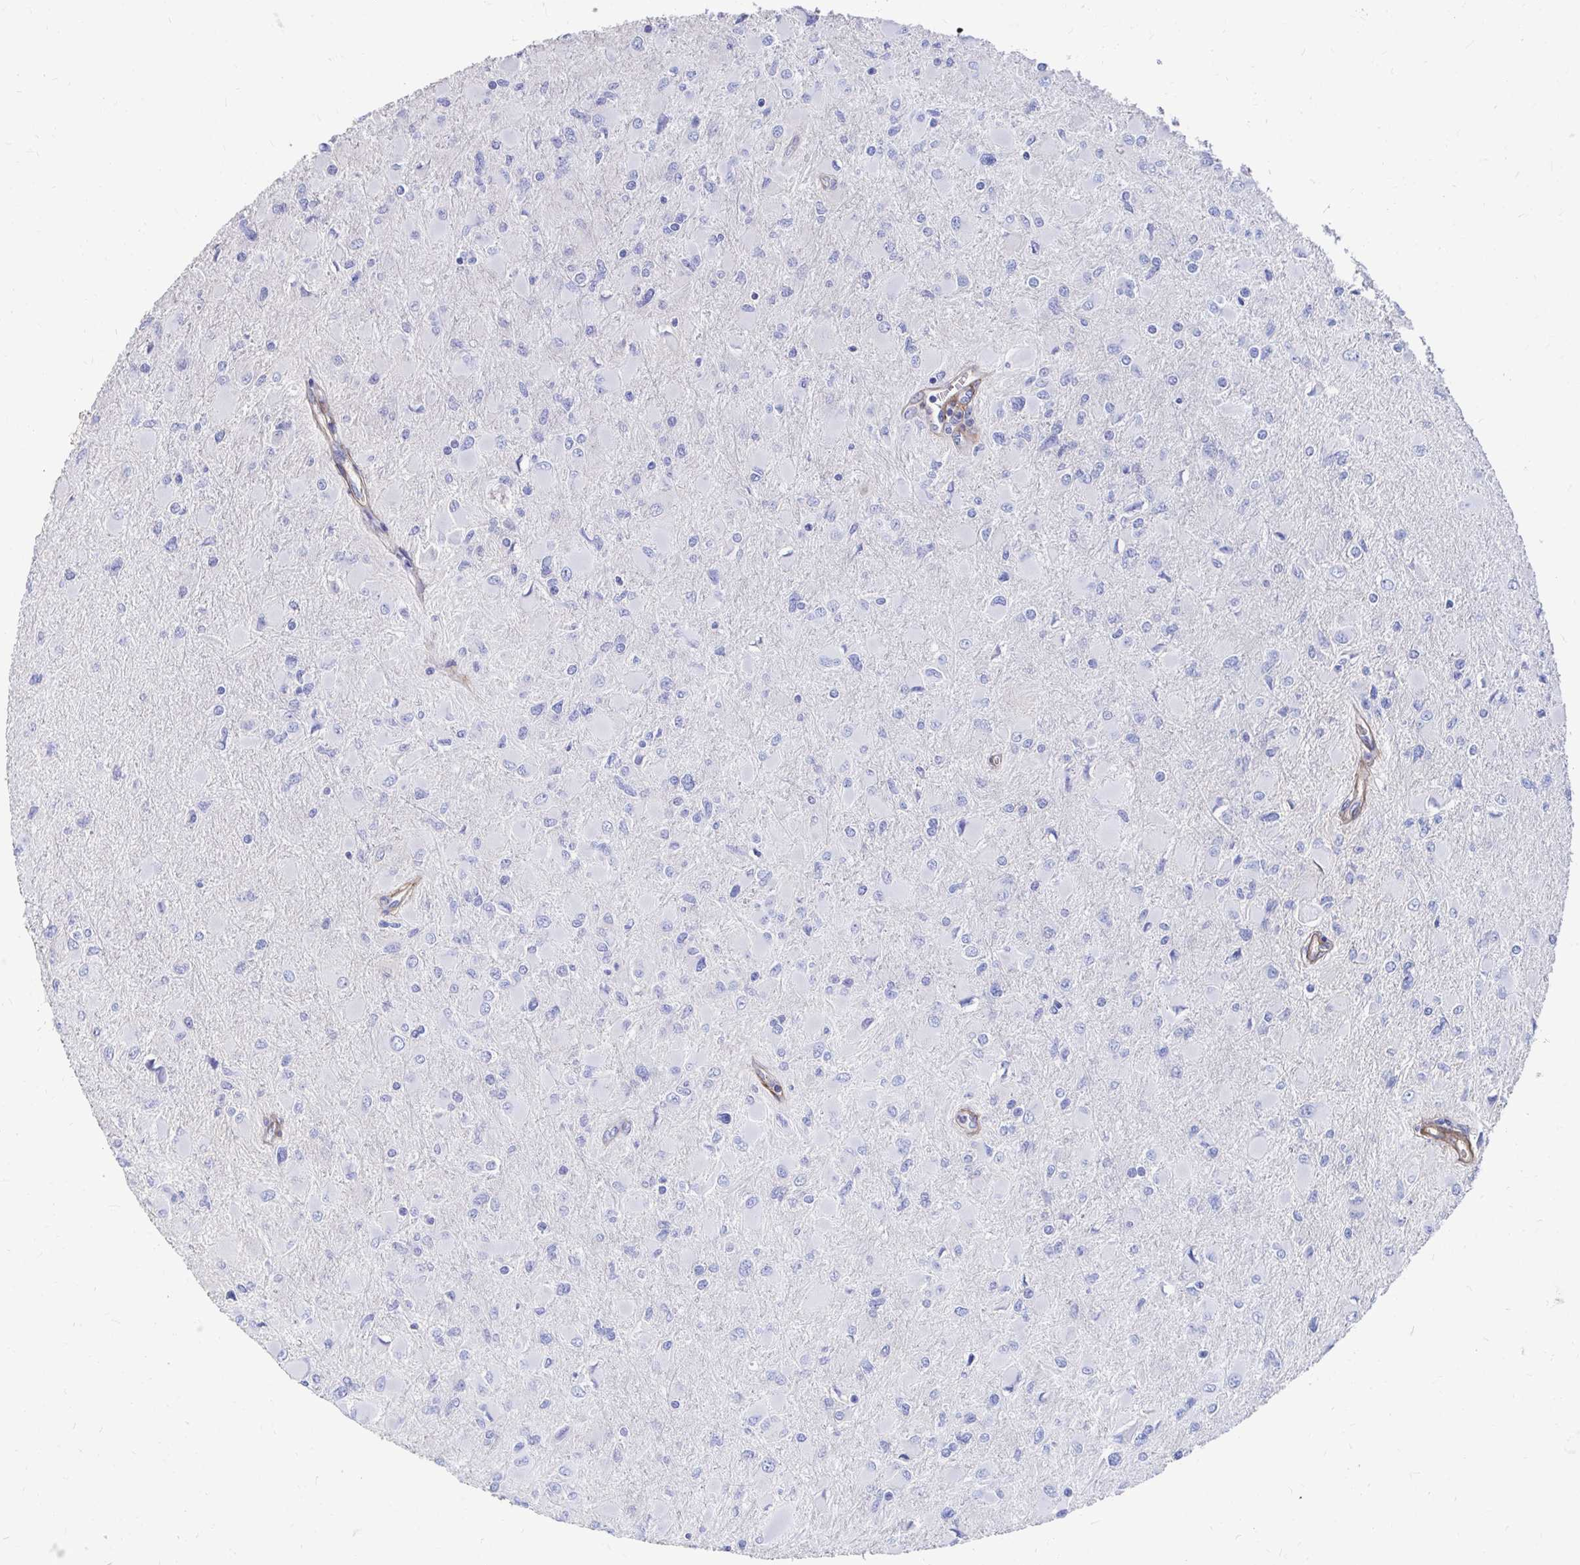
{"staining": {"intensity": "negative", "quantity": "none", "location": "none"}, "tissue": "glioma", "cell_type": "Tumor cells", "image_type": "cancer", "snomed": [{"axis": "morphology", "description": "Glioma, malignant, High grade"}, {"axis": "topography", "description": "Cerebral cortex"}], "caption": "Protein analysis of high-grade glioma (malignant) shows no significant positivity in tumor cells.", "gene": "LAMC3", "patient": {"sex": "female", "age": 36}}